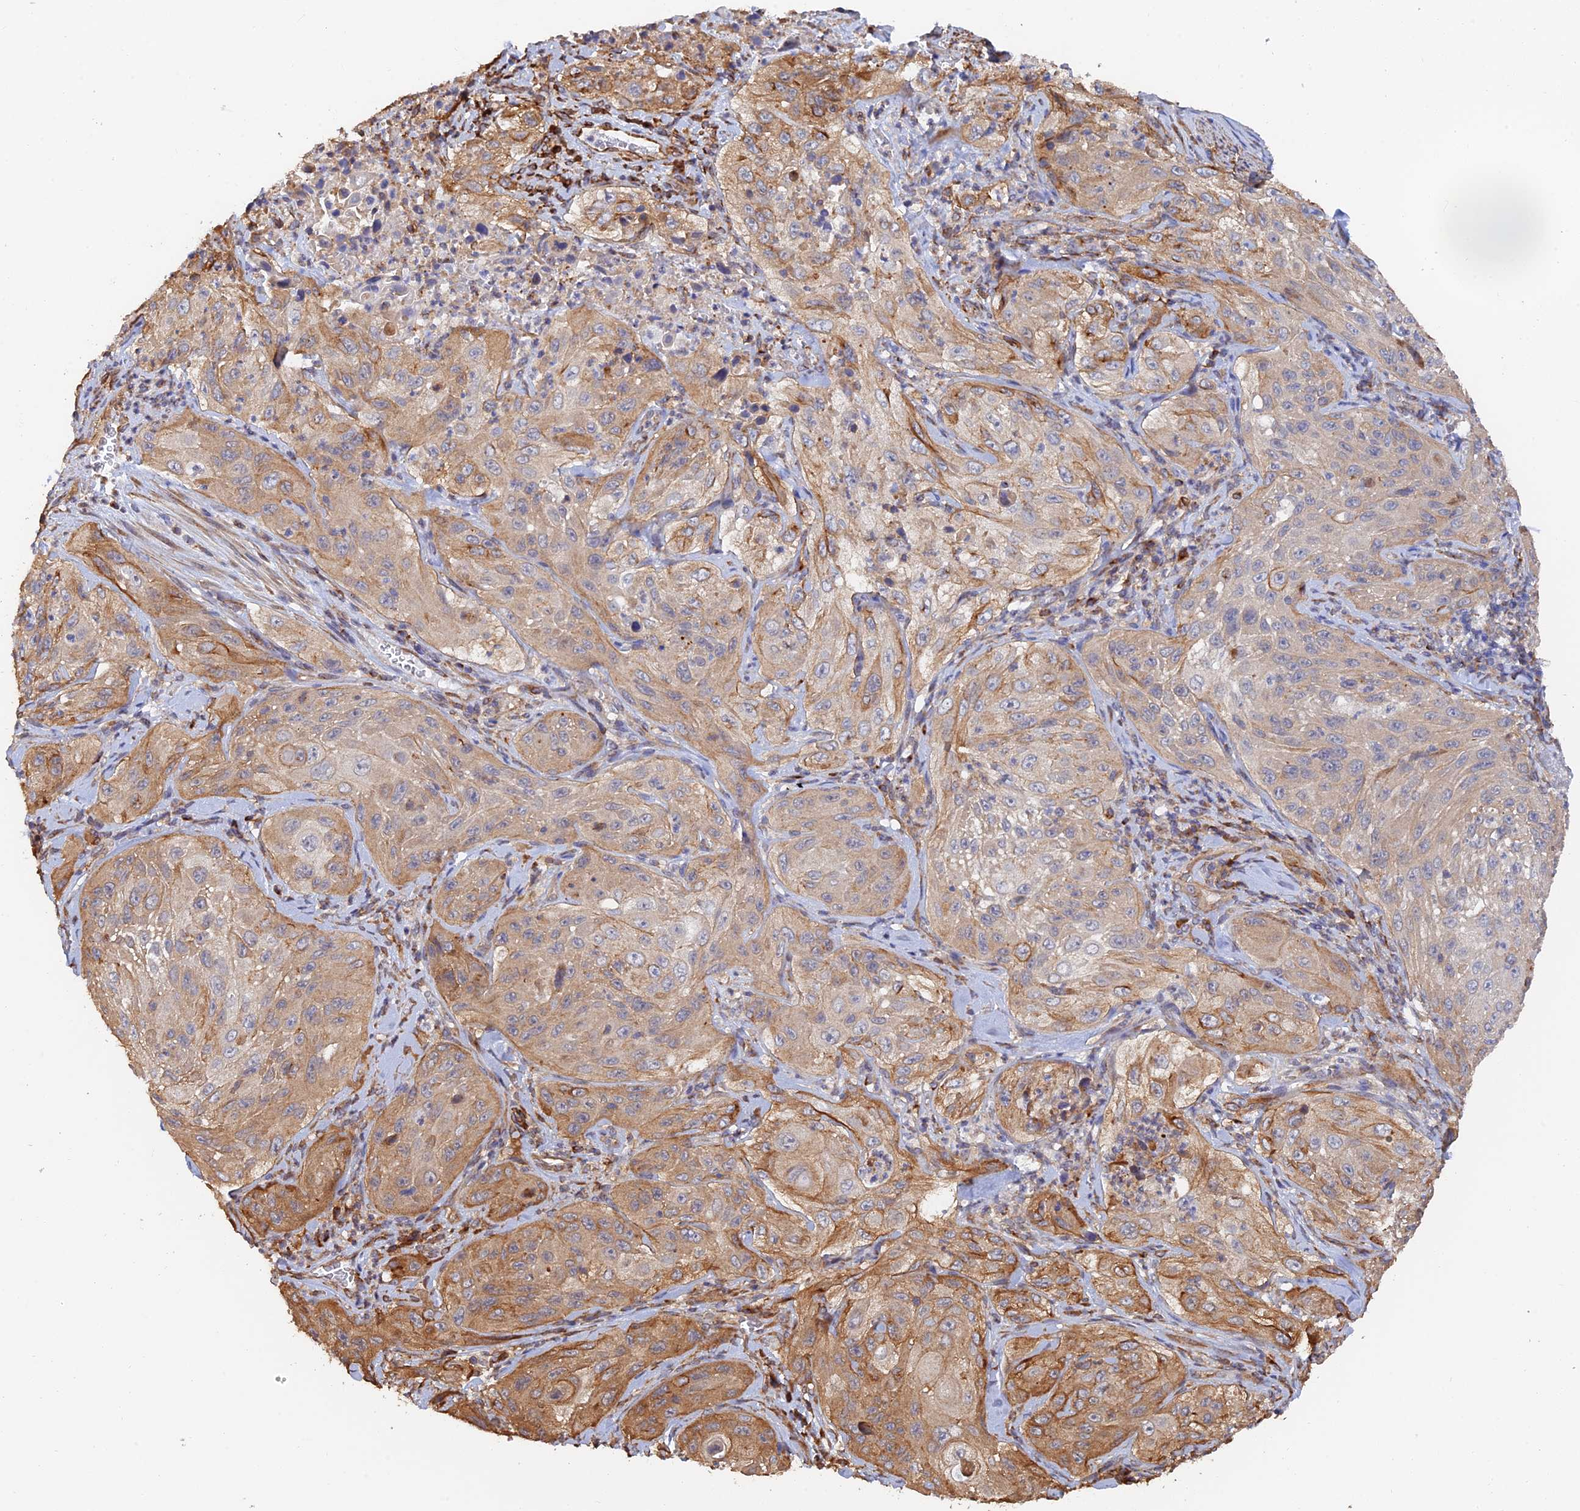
{"staining": {"intensity": "moderate", "quantity": "25%-75%", "location": "cytoplasmic/membranous"}, "tissue": "cervical cancer", "cell_type": "Tumor cells", "image_type": "cancer", "snomed": [{"axis": "morphology", "description": "Squamous cell carcinoma, NOS"}, {"axis": "topography", "description": "Cervix"}], "caption": "High-power microscopy captured an immunohistochemistry (IHC) micrograph of cervical squamous cell carcinoma, revealing moderate cytoplasmic/membranous staining in approximately 25%-75% of tumor cells.", "gene": "WBP11", "patient": {"sex": "female", "age": 42}}